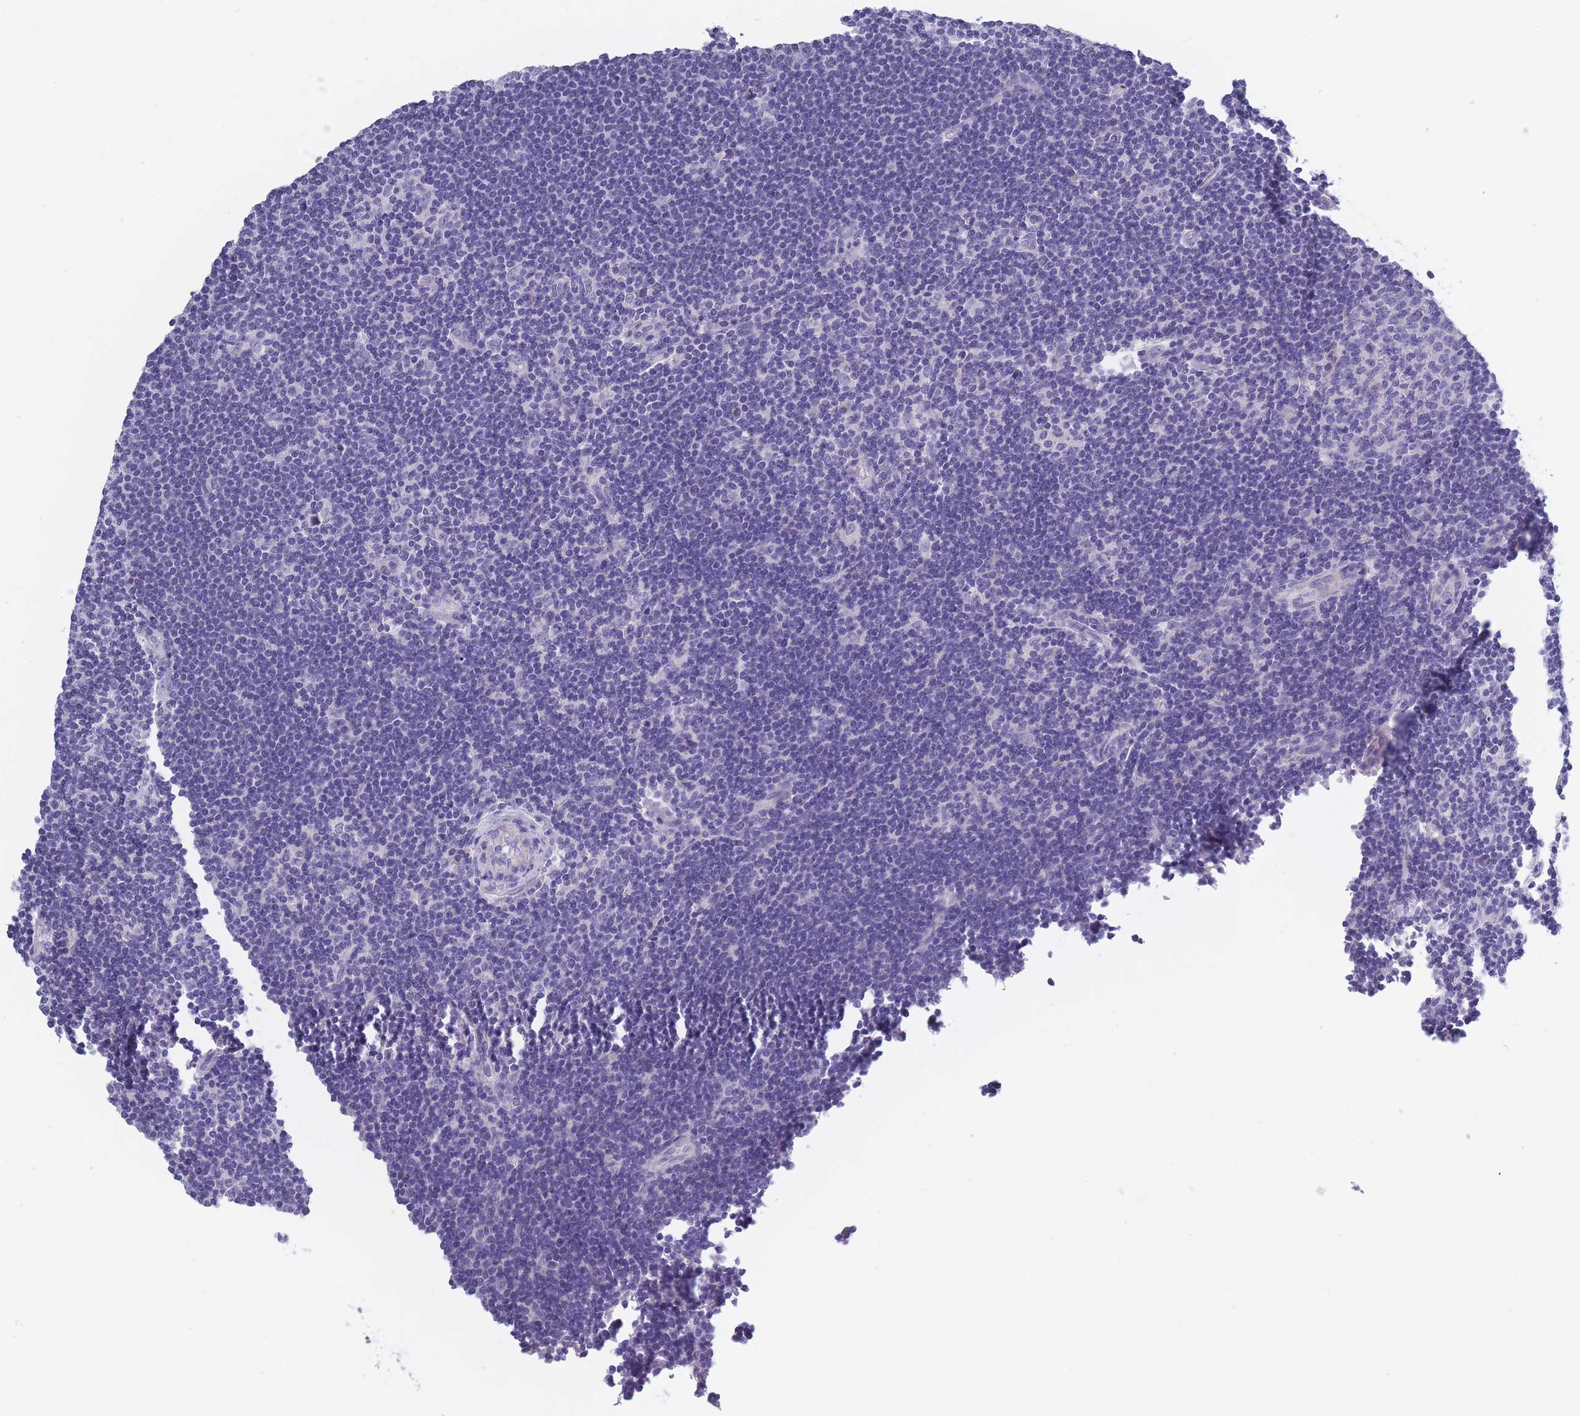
{"staining": {"intensity": "negative", "quantity": "none", "location": "none"}, "tissue": "lymphoma", "cell_type": "Tumor cells", "image_type": "cancer", "snomed": [{"axis": "morphology", "description": "Hodgkin's disease, NOS"}, {"axis": "topography", "description": "Lymph node"}], "caption": "IHC histopathology image of neoplastic tissue: human lymphoma stained with DAB displays no significant protein expression in tumor cells. (Stains: DAB IHC with hematoxylin counter stain, Microscopy: brightfield microscopy at high magnification).", "gene": "OR4C5", "patient": {"sex": "female", "age": 57}}